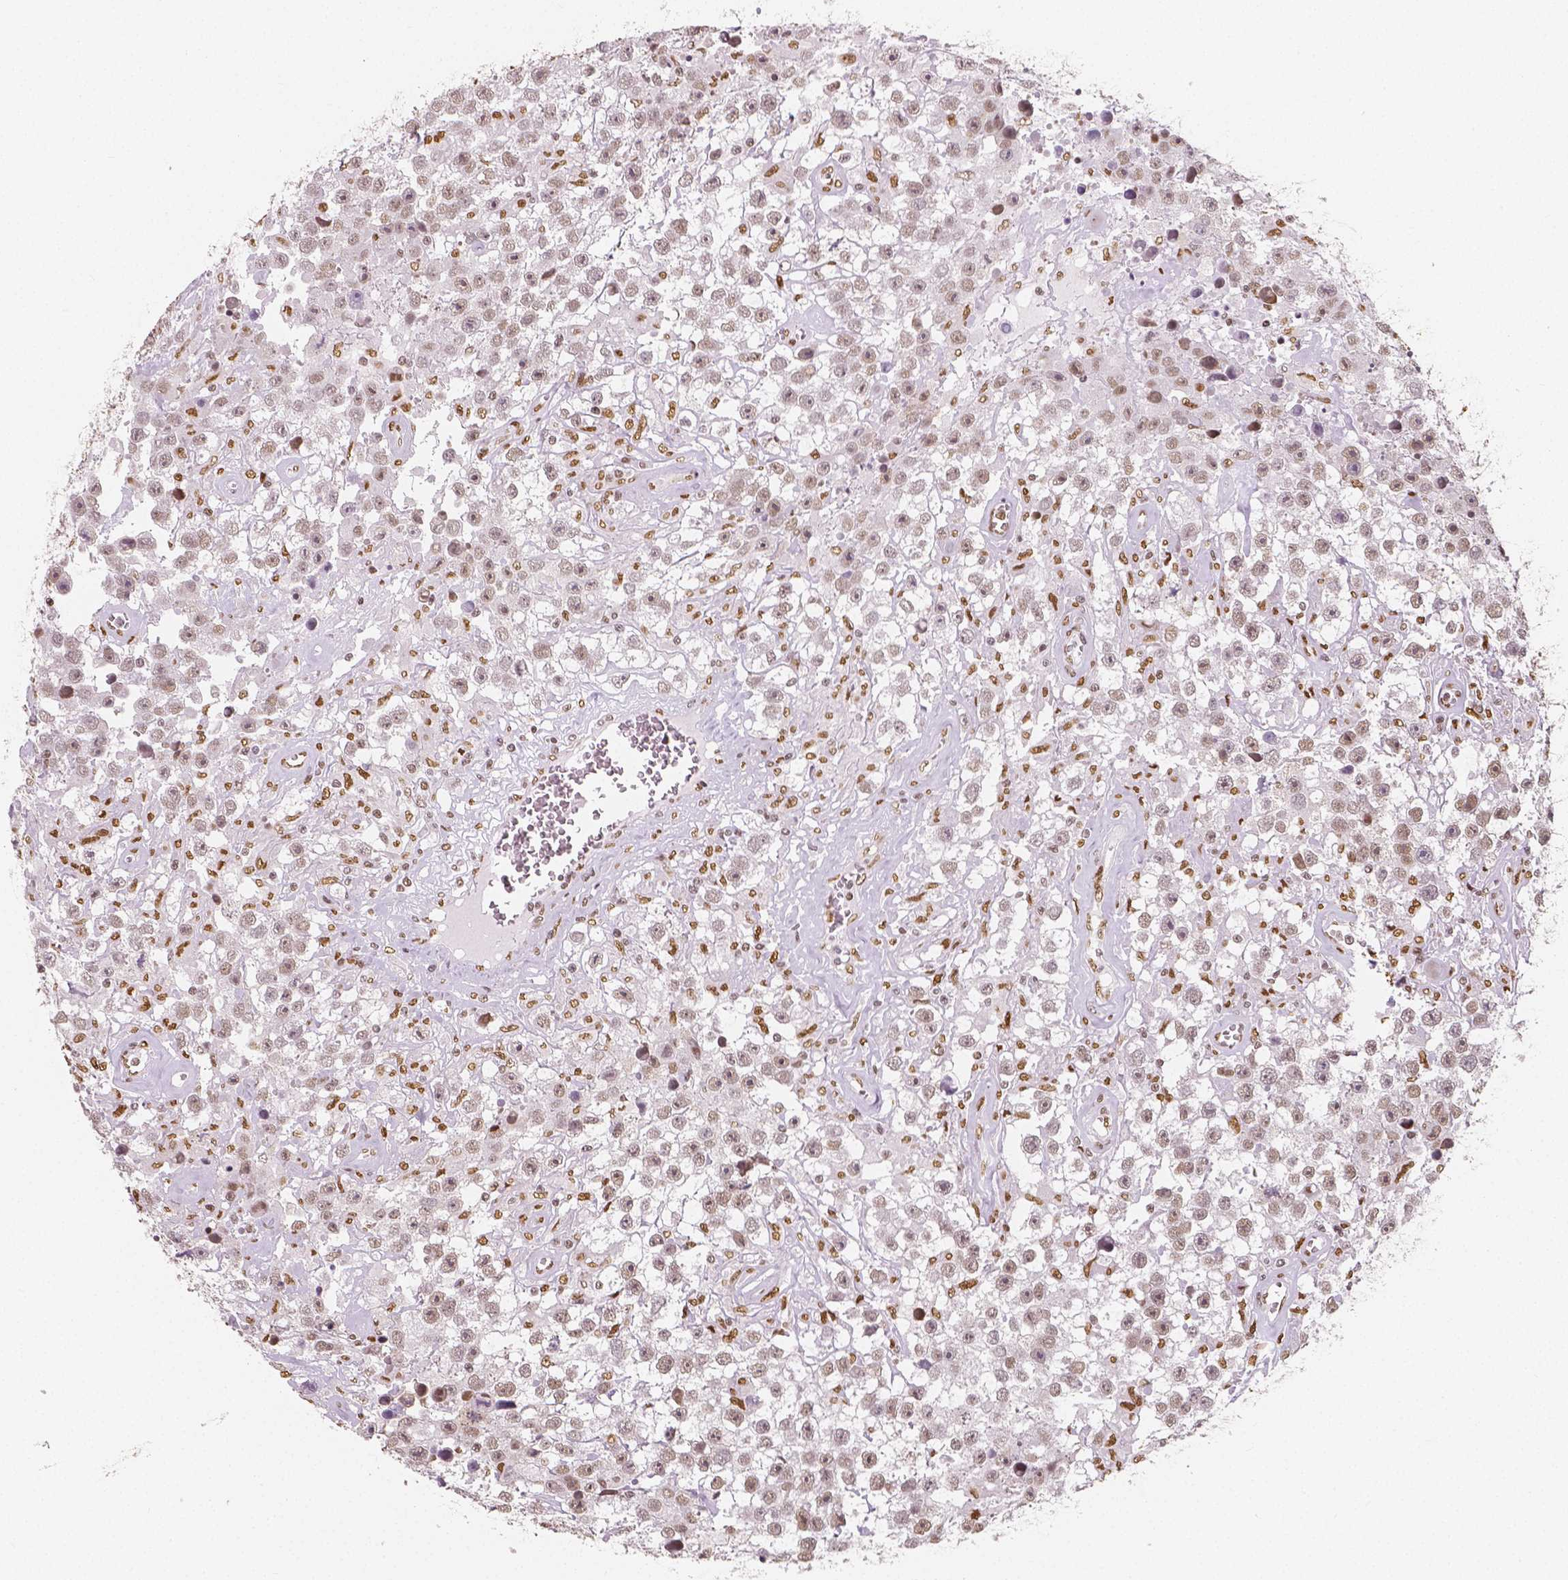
{"staining": {"intensity": "weak", "quantity": ">75%", "location": "nuclear"}, "tissue": "testis cancer", "cell_type": "Tumor cells", "image_type": "cancer", "snomed": [{"axis": "morphology", "description": "Seminoma, NOS"}, {"axis": "topography", "description": "Testis"}], "caption": "Brown immunohistochemical staining in human testis seminoma exhibits weak nuclear positivity in about >75% of tumor cells.", "gene": "NUCKS1", "patient": {"sex": "male", "age": 43}}